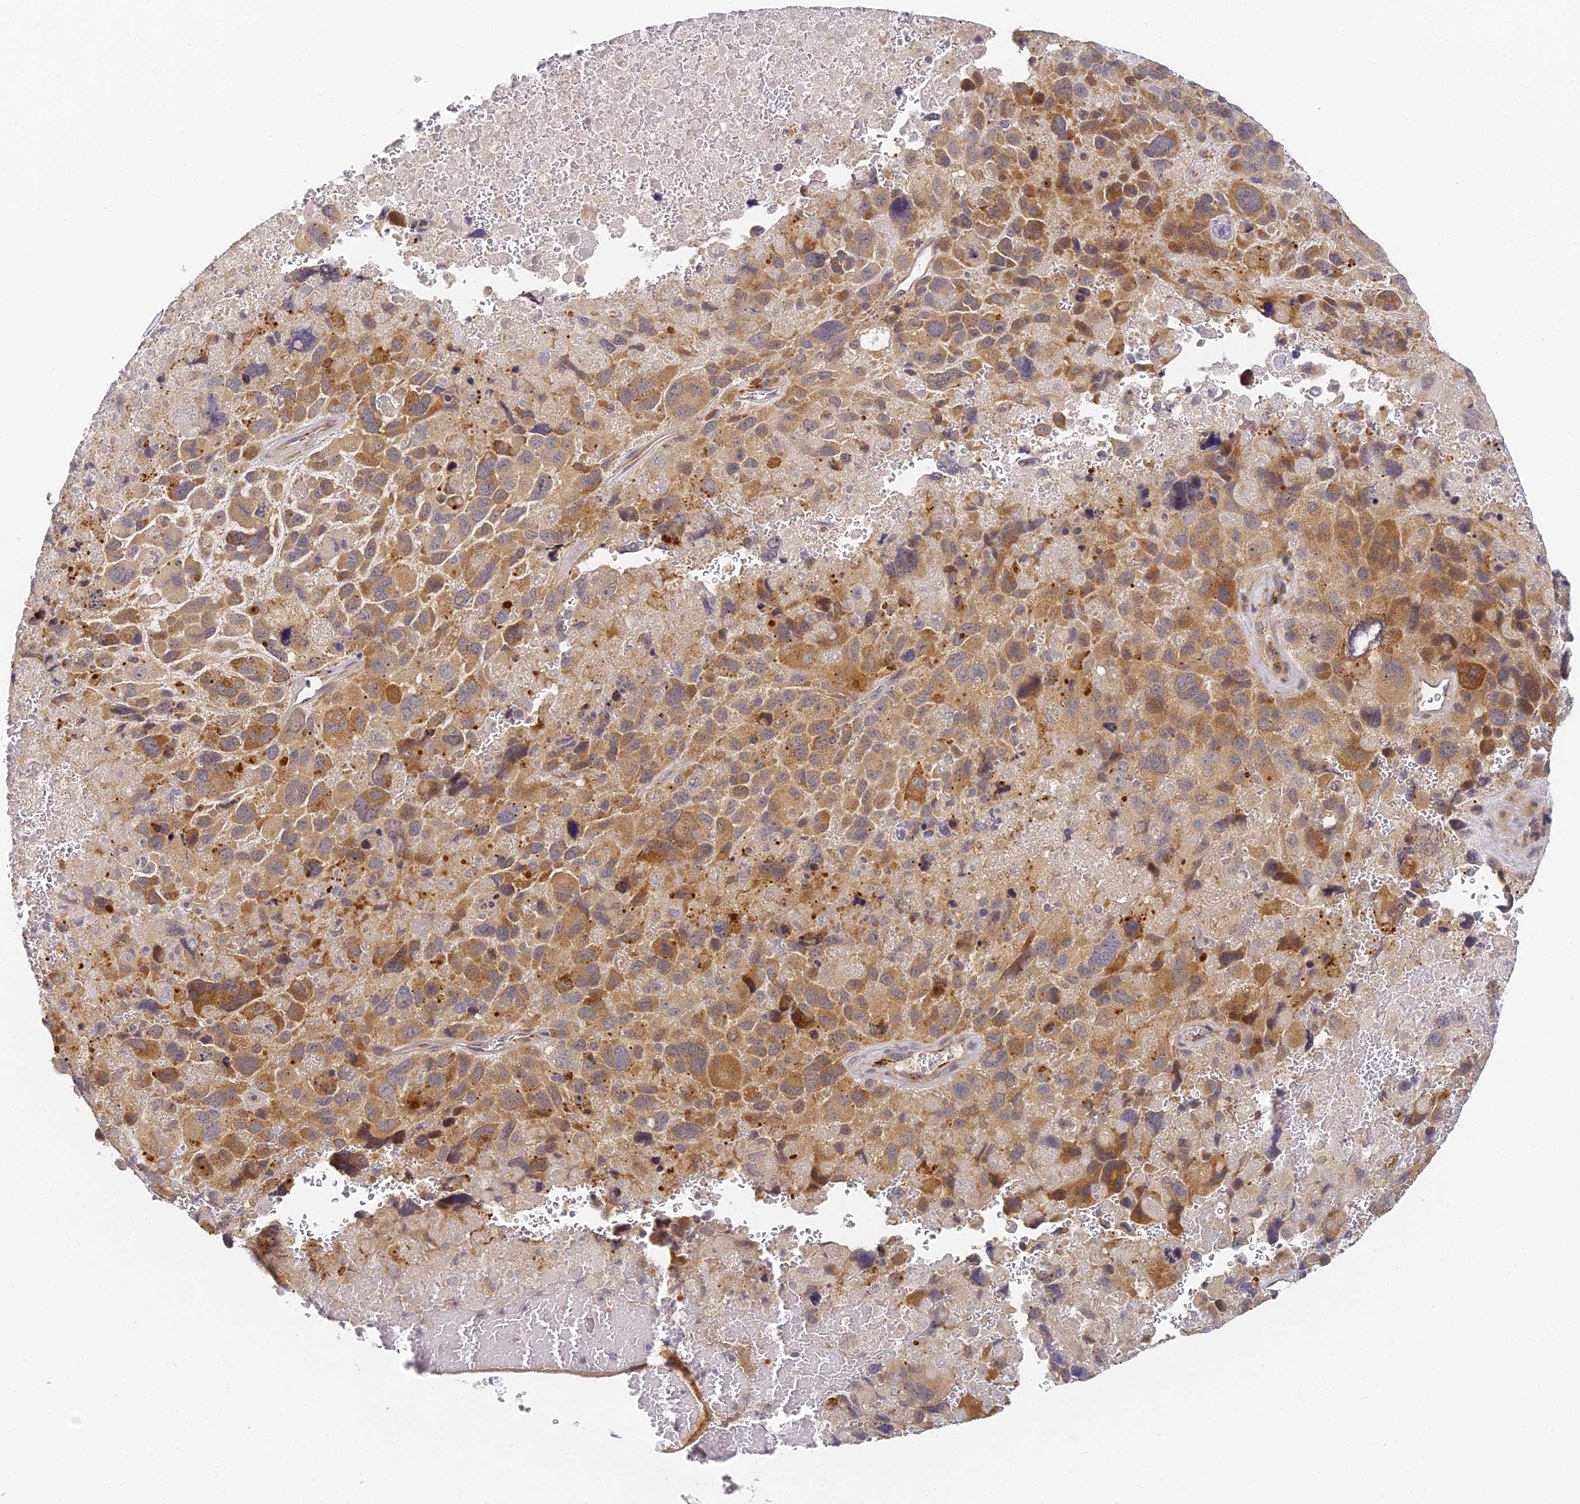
{"staining": {"intensity": "moderate", "quantity": "25%-75%", "location": "cytoplasmic/membranous"}, "tissue": "melanoma", "cell_type": "Tumor cells", "image_type": "cancer", "snomed": [{"axis": "morphology", "description": "Malignant melanoma, Metastatic site"}, {"axis": "topography", "description": "Brain"}], "caption": "Protein staining of malignant melanoma (metastatic site) tissue reveals moderate cytoplasmic/membranous positivity in about 25%-75% of tumor cells. The staining is performed using DAB (3,3'-diaminobenzidine) brown chromogen to label protein expression. The nuclei are counter-stained blue using hematoxylin.", "gene": "DNAAF10", "patient": {"sex": "female", "age": 53}}